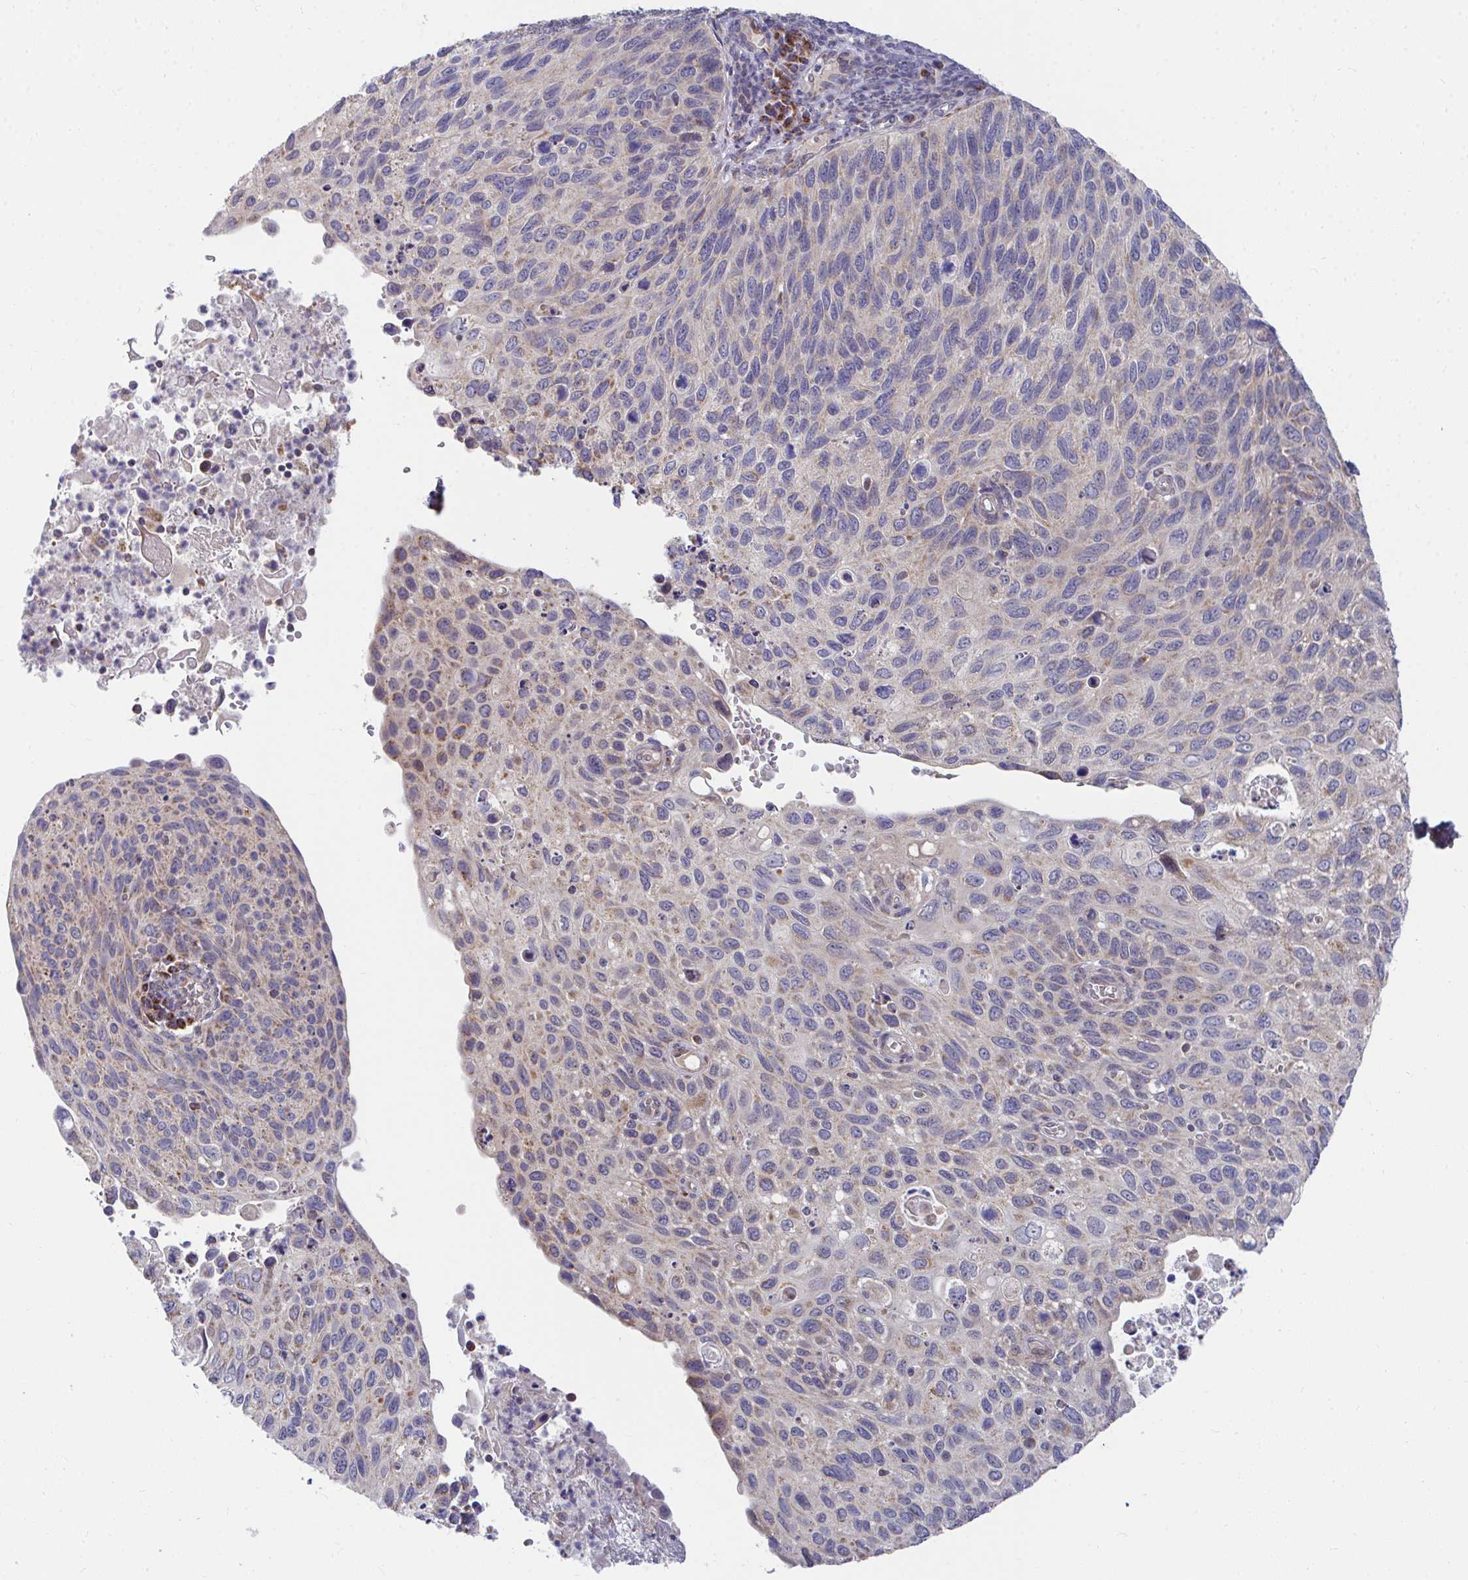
{"staining": {"intensity": "moderate", "quantity": "<25%", "location": "cytoplasmic/membranous"}, "tissue": "cervical cancer", "cell_type": "Tumor cells", "image_type": "cancer", "snomed": [{"axis": "morphology", "description": "Squamous cell carcinoma, NOS"}, {"axis": "topography", "description": "Cervix"}], "caption": "Protein analysis of cervical cancer tissue exhibits moderate cytoplasmic/membranous positivity in approximately <25% of tumor cells.", "gene": "PEX3", "patient": {"sex": "female", "age": 70}}